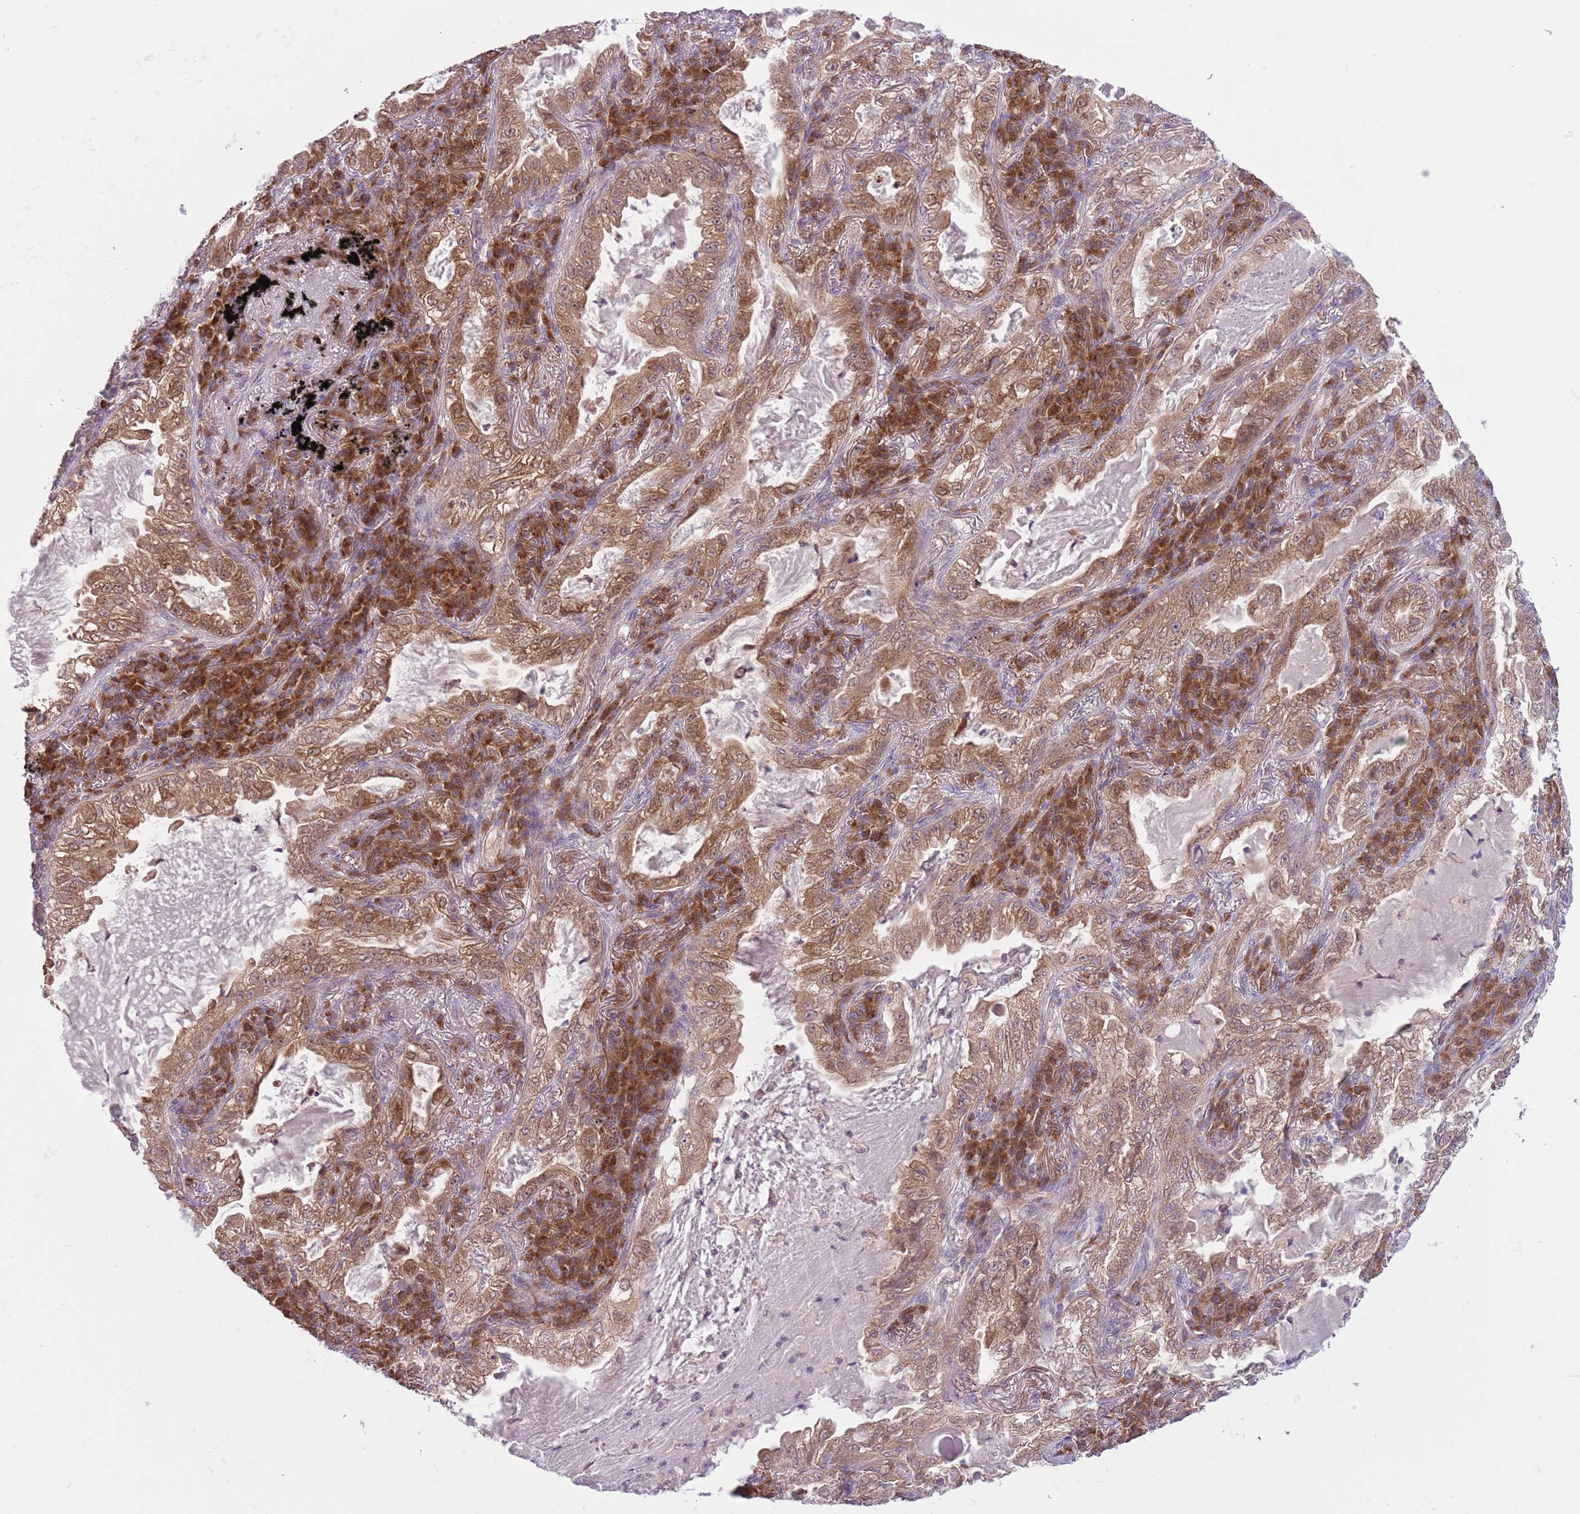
{"staining": {"intensity": "moderate", "quantity": ">75%", "location": "cytoplasmic/membranous"}, "tissue": "lung cancer", "cell_type": "Tumor cells", "image_type": "cancer", "snomed": [{"axis": "morphology", "description": "Adenocarcinoma, NOS"}, {"axis": "topography", "description": "Lung"}], "caption": "Immunohistochemistry histopathology image of human lung cancer (adenocarcinoma) stained for a protein (brown), which exhibits medium levels of moderate cytoplasmic/membranous positivity in about >75% of tumor cells.", "gene": "COPE", "patient": {"sex": "female", "age": 73}}